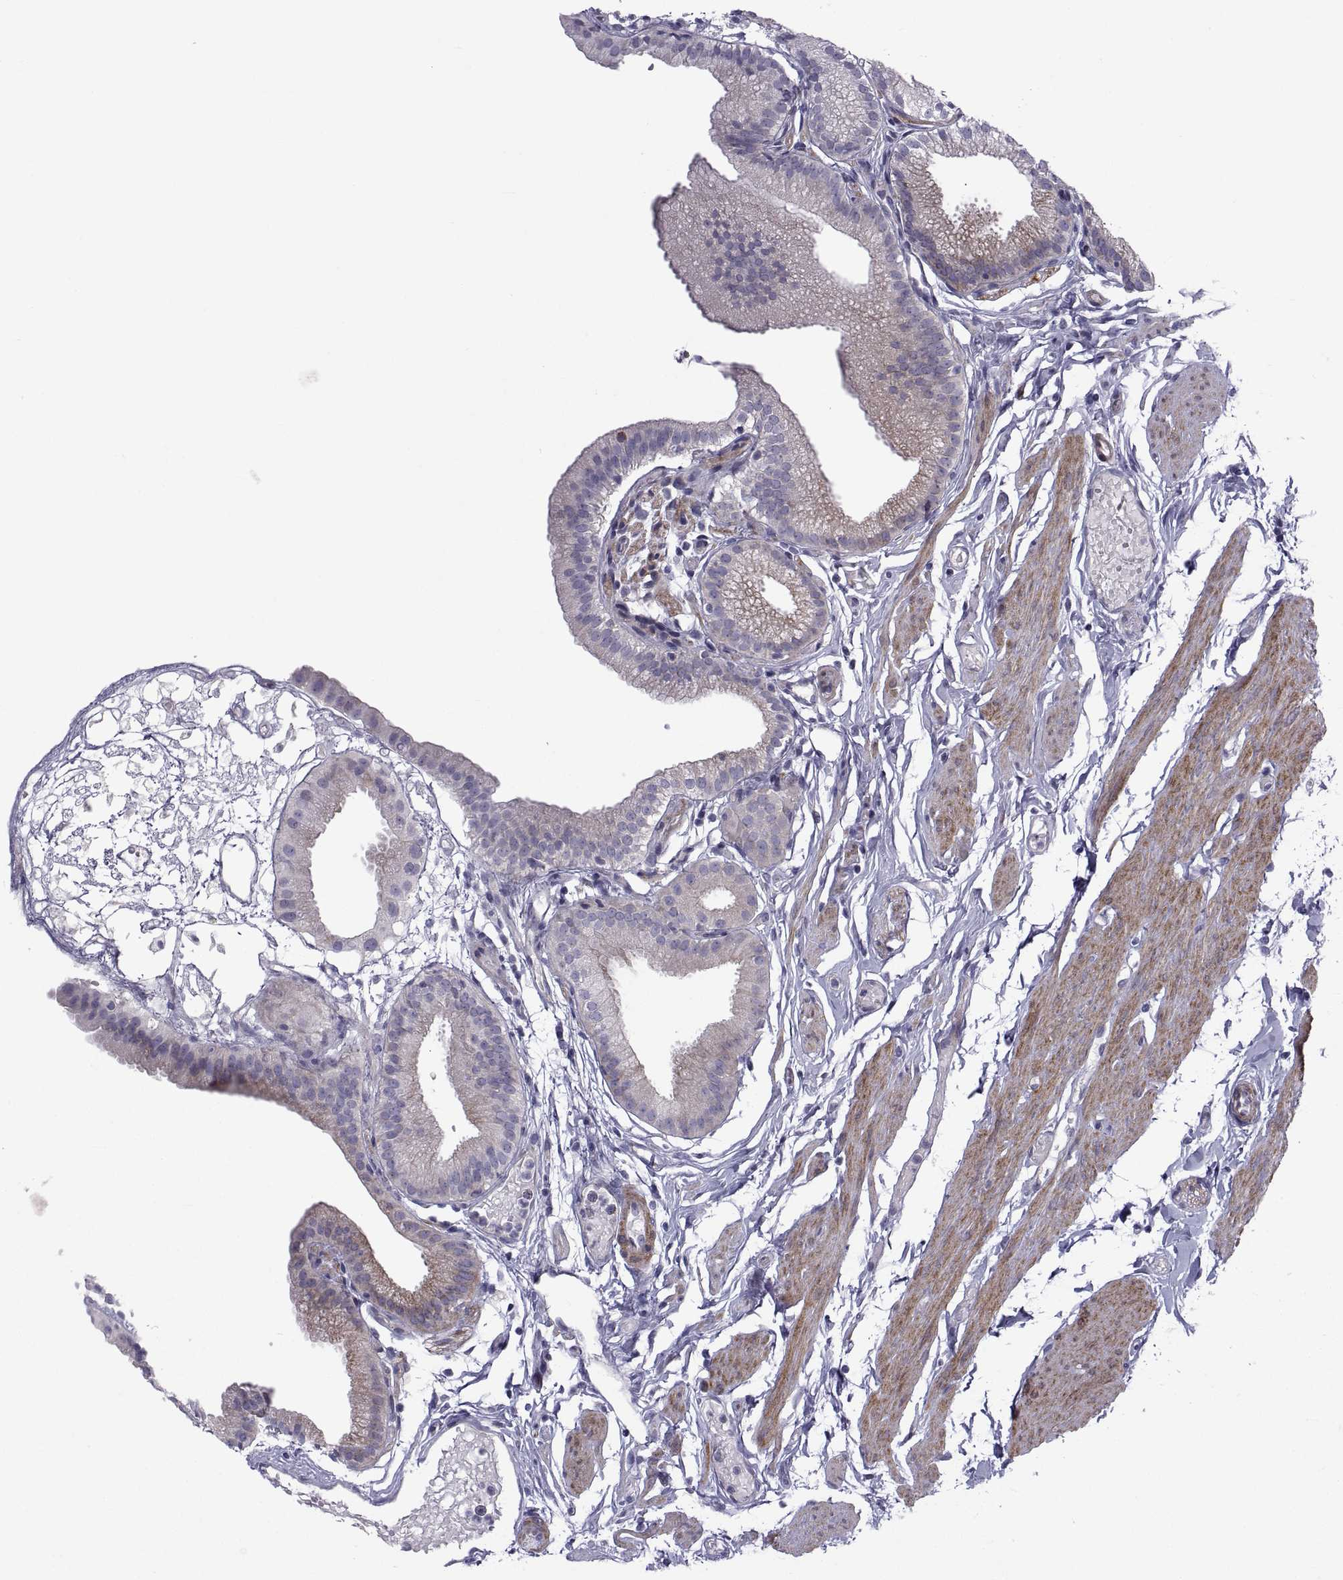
{"staining": {"intensity": "moderate", "quantity": "25%-75%", "location": "cytoplasmic/membranous"}, "tissue": "gallbladder", "cell_type": "Glandular cells", "image_type": "normal", "snomed": [{"axis": "morphology", "description": "Normal tissue, NOS"}, {"axis": "topography", "description": "Gallbladder"}], "caption": "IHC micrograph of unremarkable gallbladder: gallbladder stained using immunohistochemistry shows medium levels of moderate protein expression localized specifically in the cytoplasmic/membranous of glandular cells, appearing as a cytoplasmic/membranous brown color.", "gene": "TMEM158", "patient": {"sex": "female", "age": 45}}